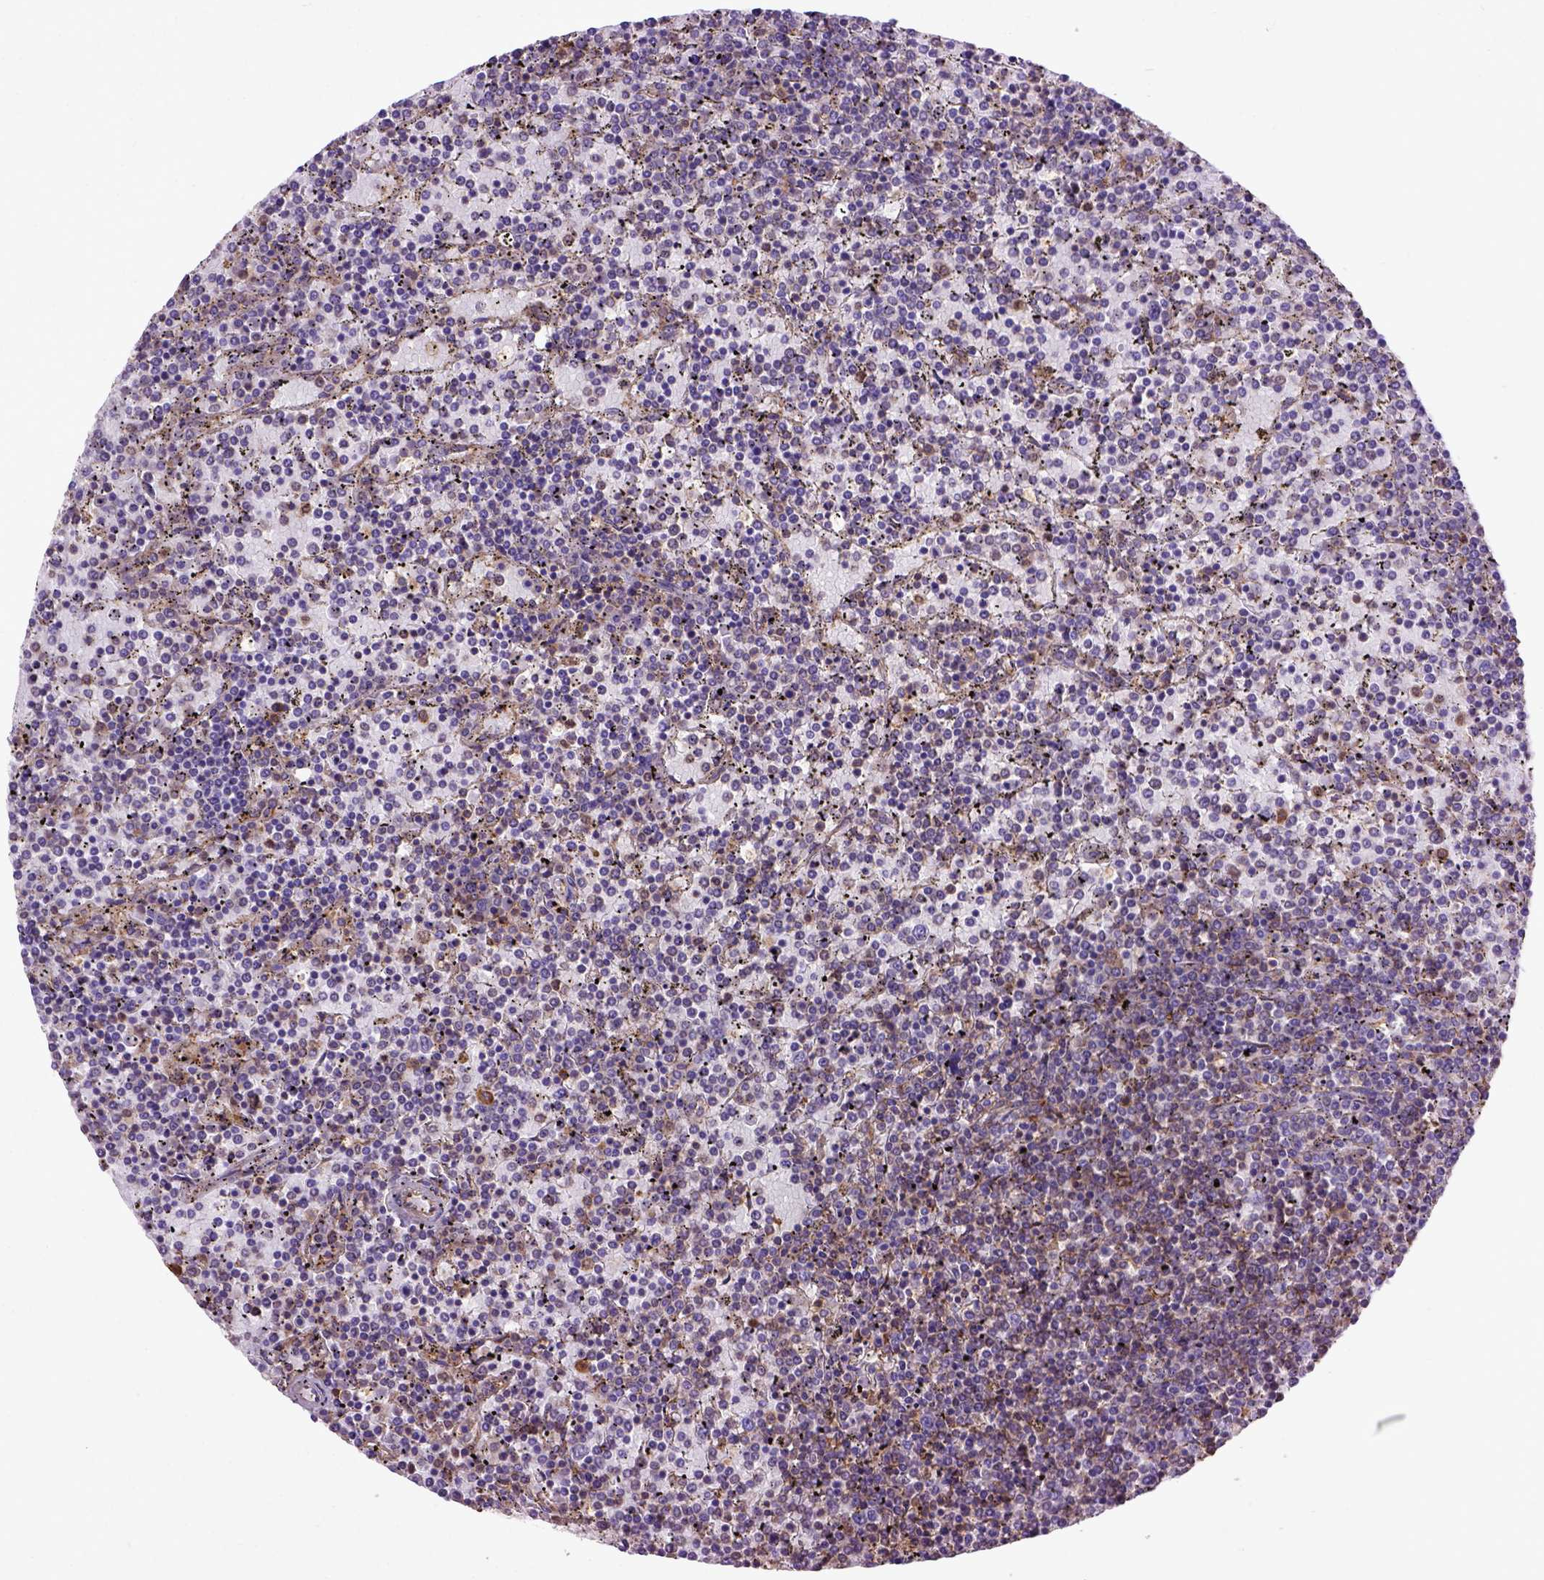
{"staining": {"intensity": "negative", "quantity": "none", "location": "none"}, "tissue": "lymphoma", "cell_type": "Tumor cells", "image_type": "cancer", "snomed": [{"axis": "morphology", "description": "Malignant lymphoma, non-Hodgkin's type, Low grade"}, {"axis": "topography", "description": "Spleen"}], "caption": "The micrograph displays no significant staining in tumor cells of lymphoma.", "gene": "MVP", "patient": {"sex": "female", "age": 77}}